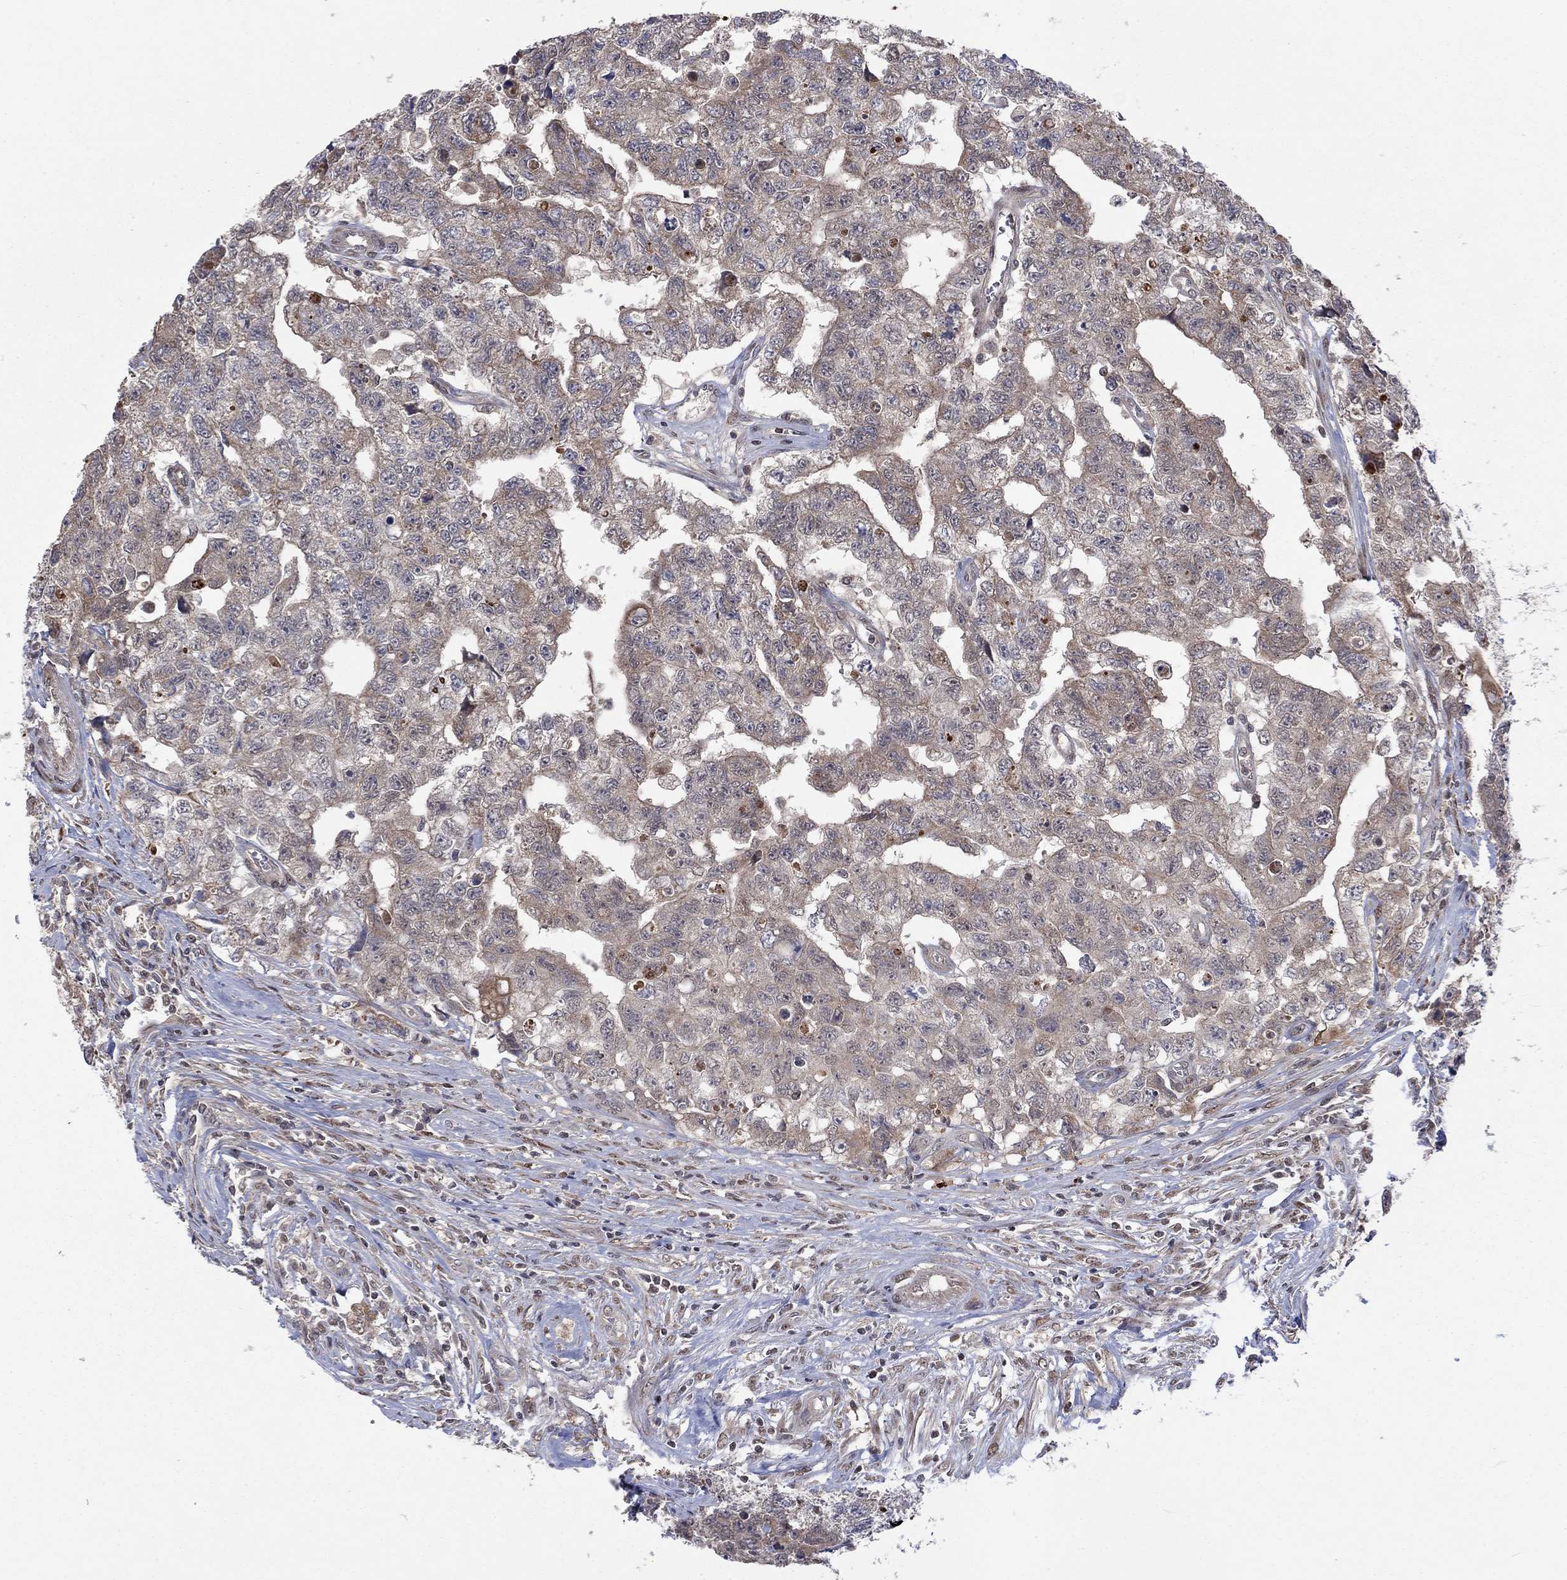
{"staining": {"intensity": "weak", "quantity": "<25%", "location": "cytoplasmic/membranous"}, "tissue": "testis cancer", "cell_type": "Tumor cells", "image_type": "cancer", "snomed": [{"axis": "morphology", "description": "Carcinoma, Embryonal, NOS"}, {"axis": "topography", "description": "Testis"}], "caption": "The micrograph reveals no significant expression in tumor cells of testis cancer.", "gene": "IAH1", "patient": {"sex": "male", "age": 24}}